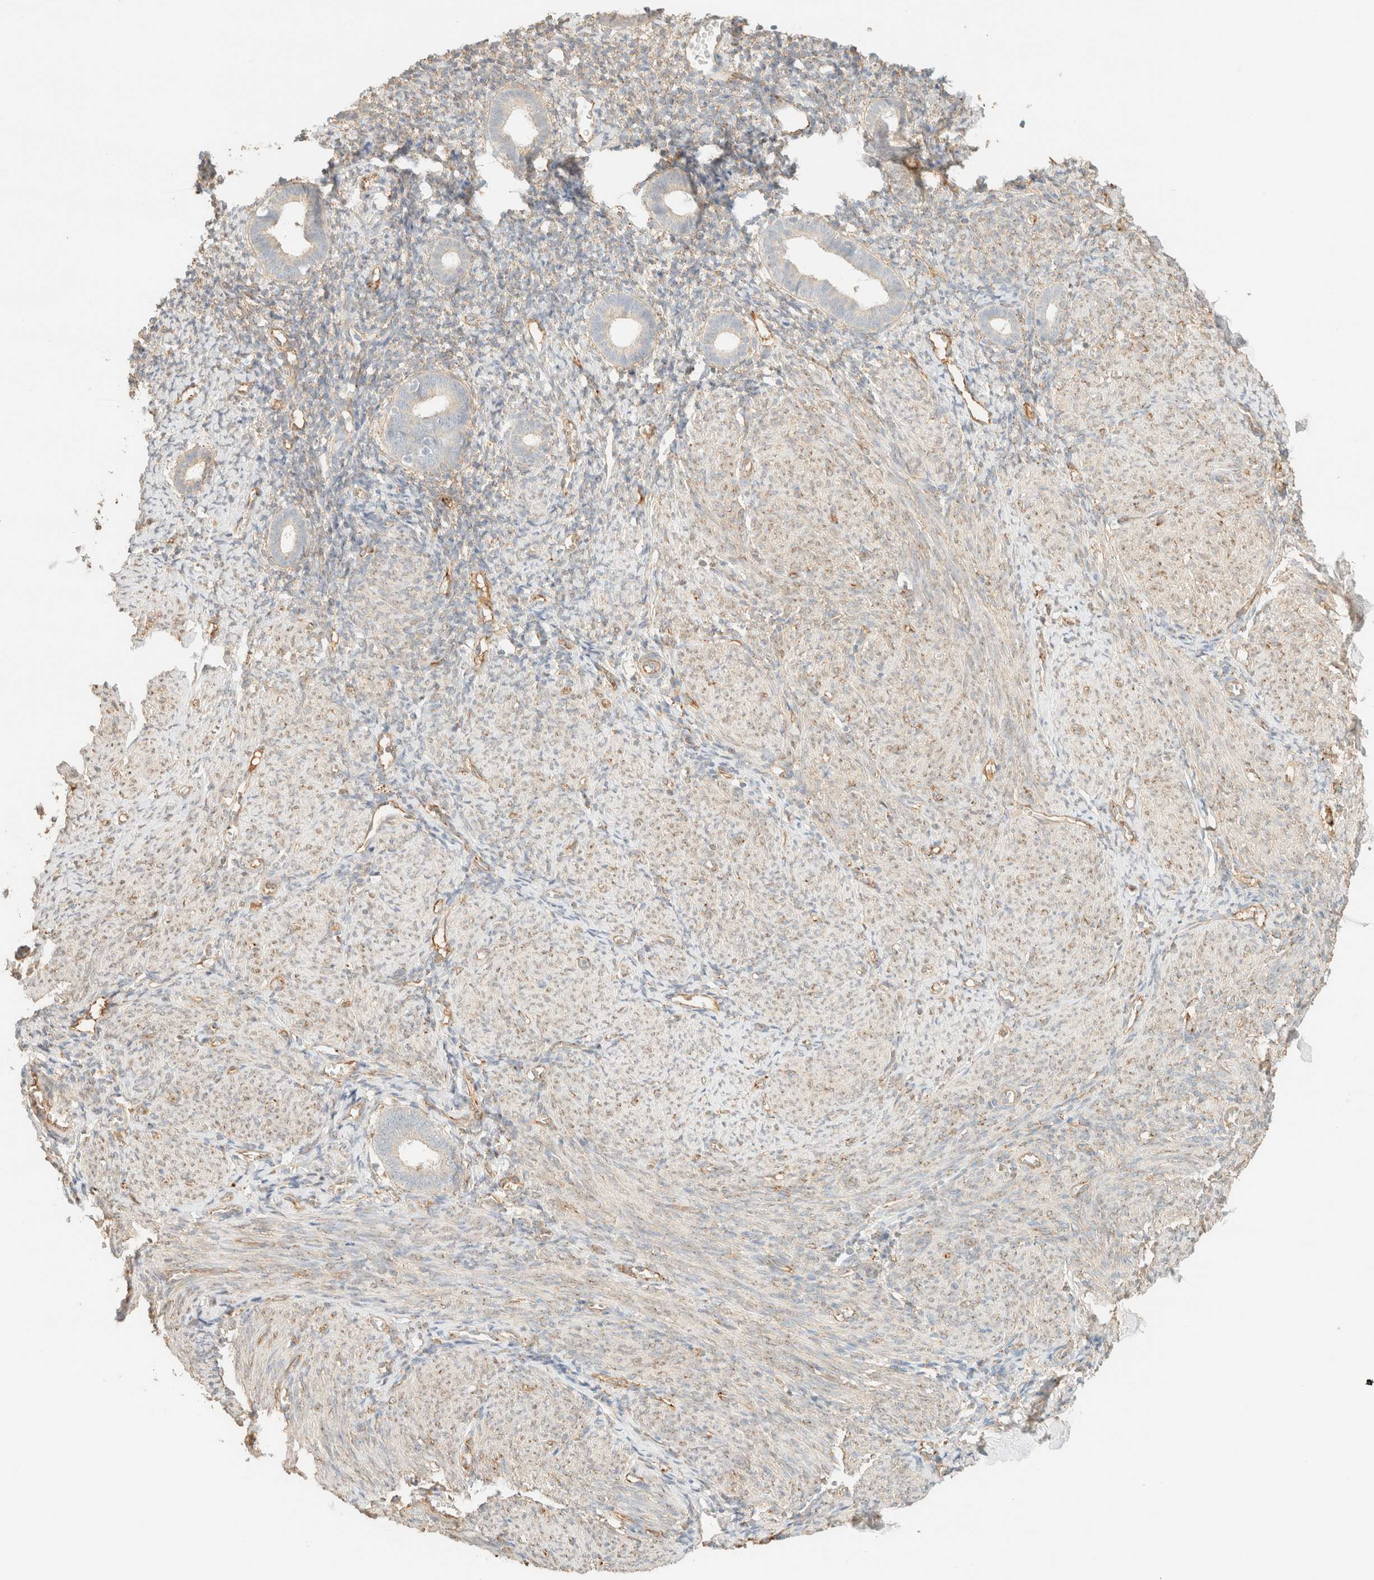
{"staining": {"intensity": "weak", "quantity": "<25%", "location": "cytoplasmic/membranous"}, "tissue": "endometrium", "cell_type": "Cells in endometrial stroma", "image_type": "normal", "snomed": [{"axis": "morphology", "description": "Normal tissue, NOS"}, {"axis": "morphology", "description": "Adenocarcinoma, NOS"}, {"axis": "topography", "description": "Endometrium"}], "caption": "This is a micrograph of immunohistochemistry (IHC) staining of benign endometrium, which shows no positivity in cells in endometrial stroma. (DAB immunohistochemistry visualized using brightfield microscopy, high magnification).", "gene": "SPARCL1", "patient": {"sex": "female", "age": 57}}